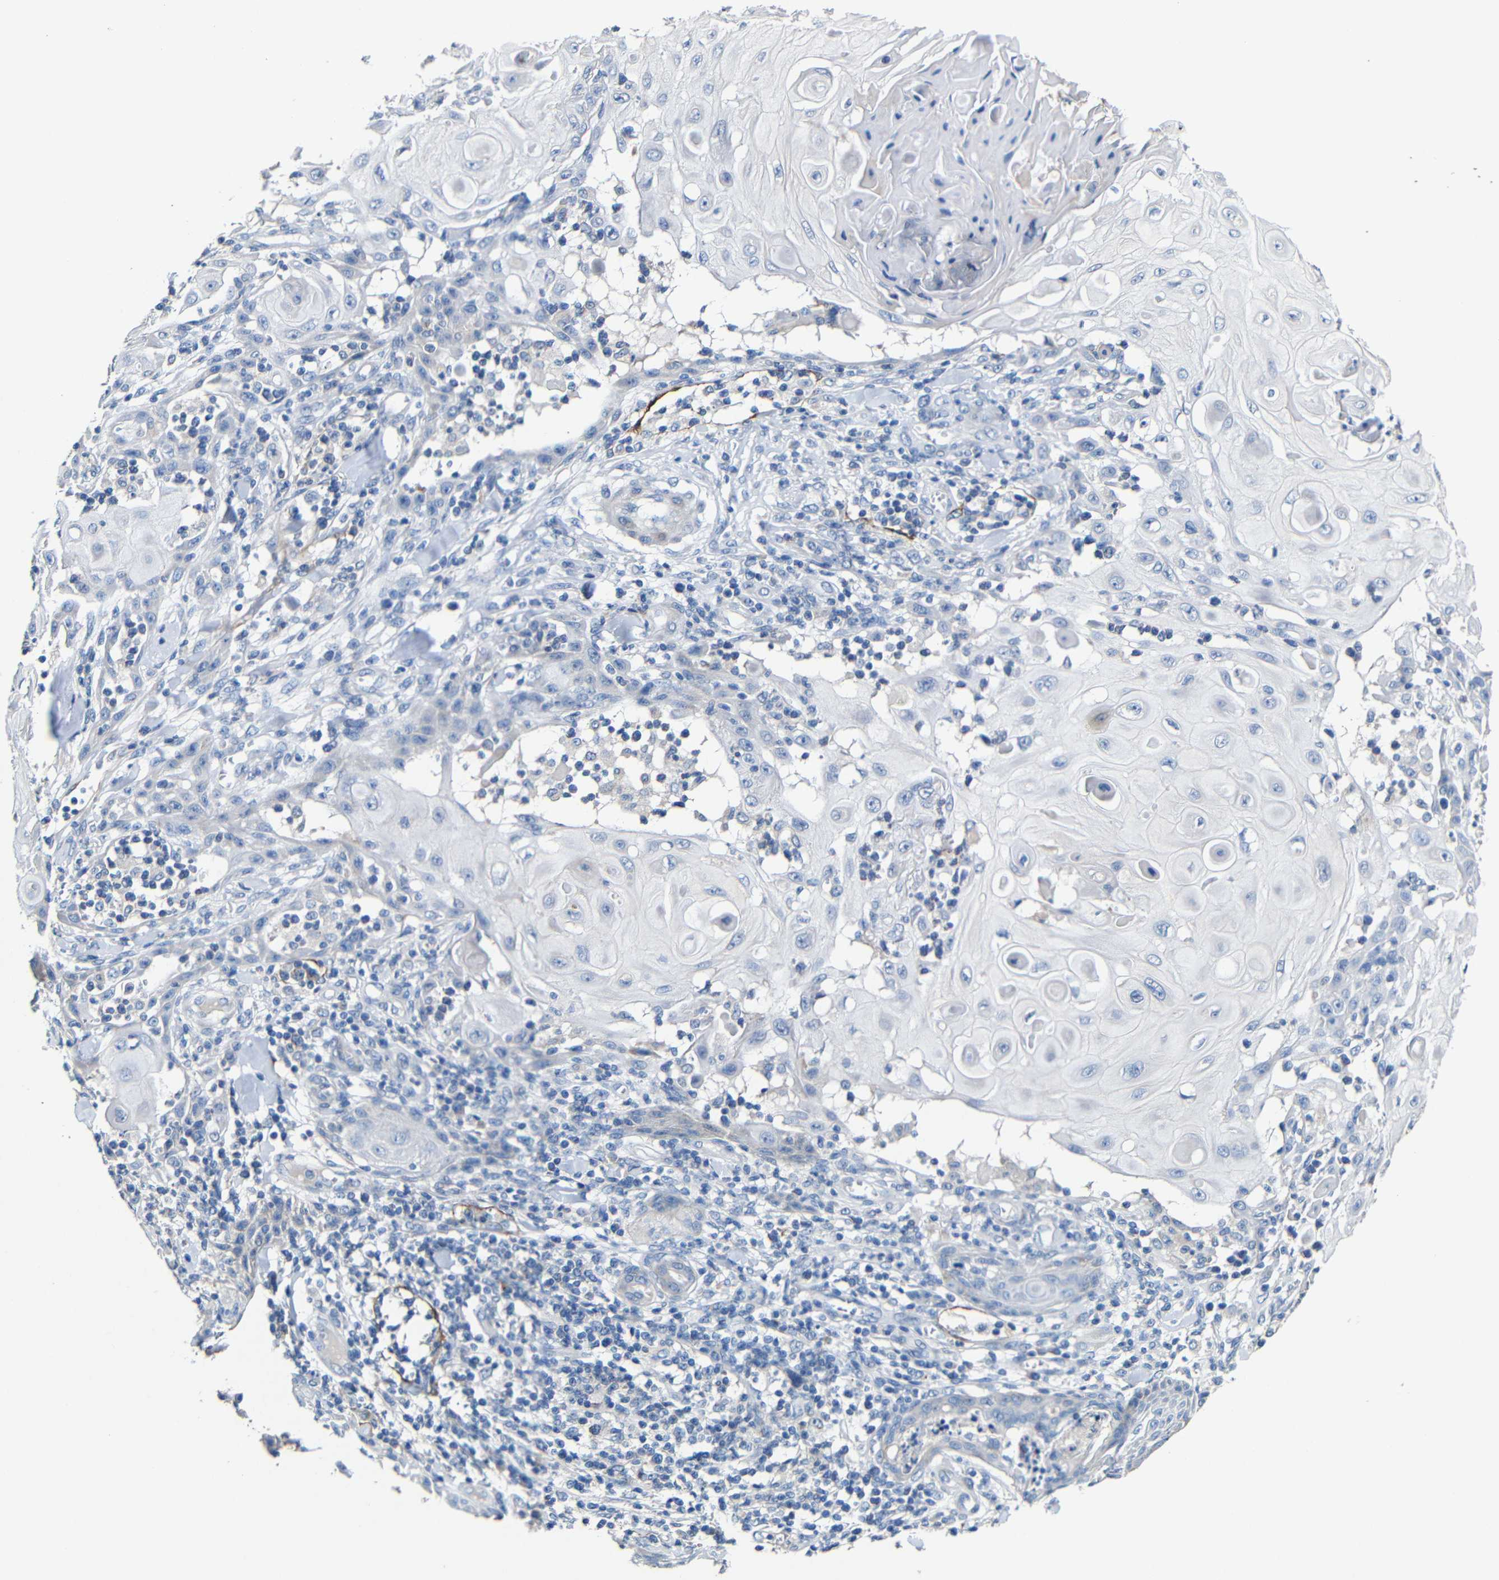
{"staining": {"intensity": "negative", "quantity": "none", "location": "none"}, "tissue": "skin cancer", "cell_type": "Tumor cells", "image_type": "cancer", "snomed": [{"axis": "morphology", "description": "Squamous cell carcinoma, NOS"}, {"axis": "topography", "description": "Skin"}], "caption": "Tumor cells show no significant protein expression in skin squamous cell carcinoma.", "gene": "ACKR2", "patient": {"sex": "male", "age": 24}}